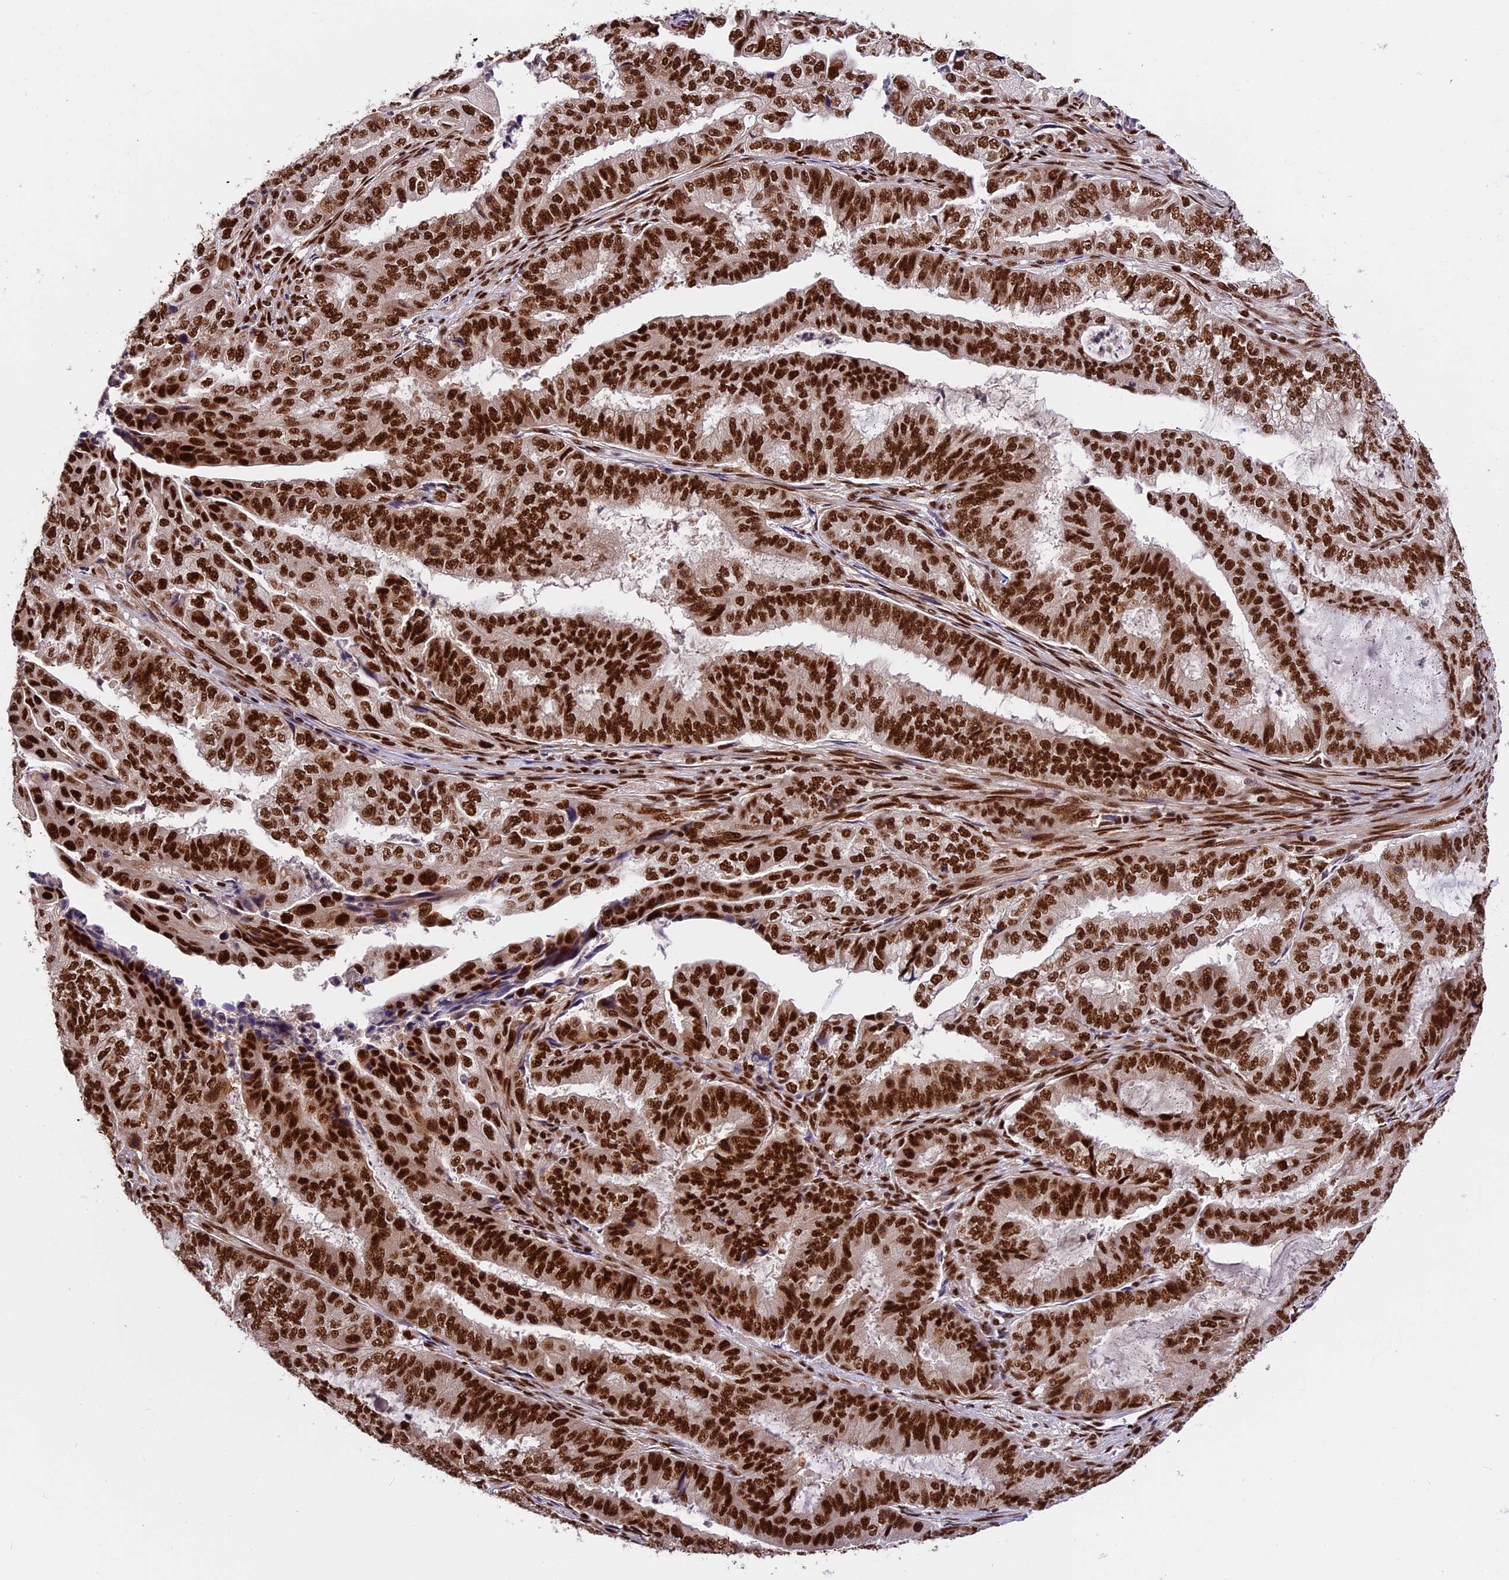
{"staining": {"intensity": "strong", "quantity": ">75%", "location": "nuclear"}, "tissue": "endometrial cancer", "cell_type": "Tumor cells", "image_type": "cancer", "snomed": [{"axis": "morphology", "description": "Adenocarcinoma, NOS"}, {"axis": "topography", "description": "Endometrium"}], "caption": "IHC staining of endometrial cancer (adenocarcinoma), which displays high levels of strong nuclear positivity in about >75% of tumor cells indicating strong nuclear protein expression. The staining was performed using DAB (3,3'-diaminobenzidine) (brown) for protein detection and nuclei were counterstained in hematoxylin (blue).", "gene": "RAMAC", "patient": {"sex": "female", "age": 51}}